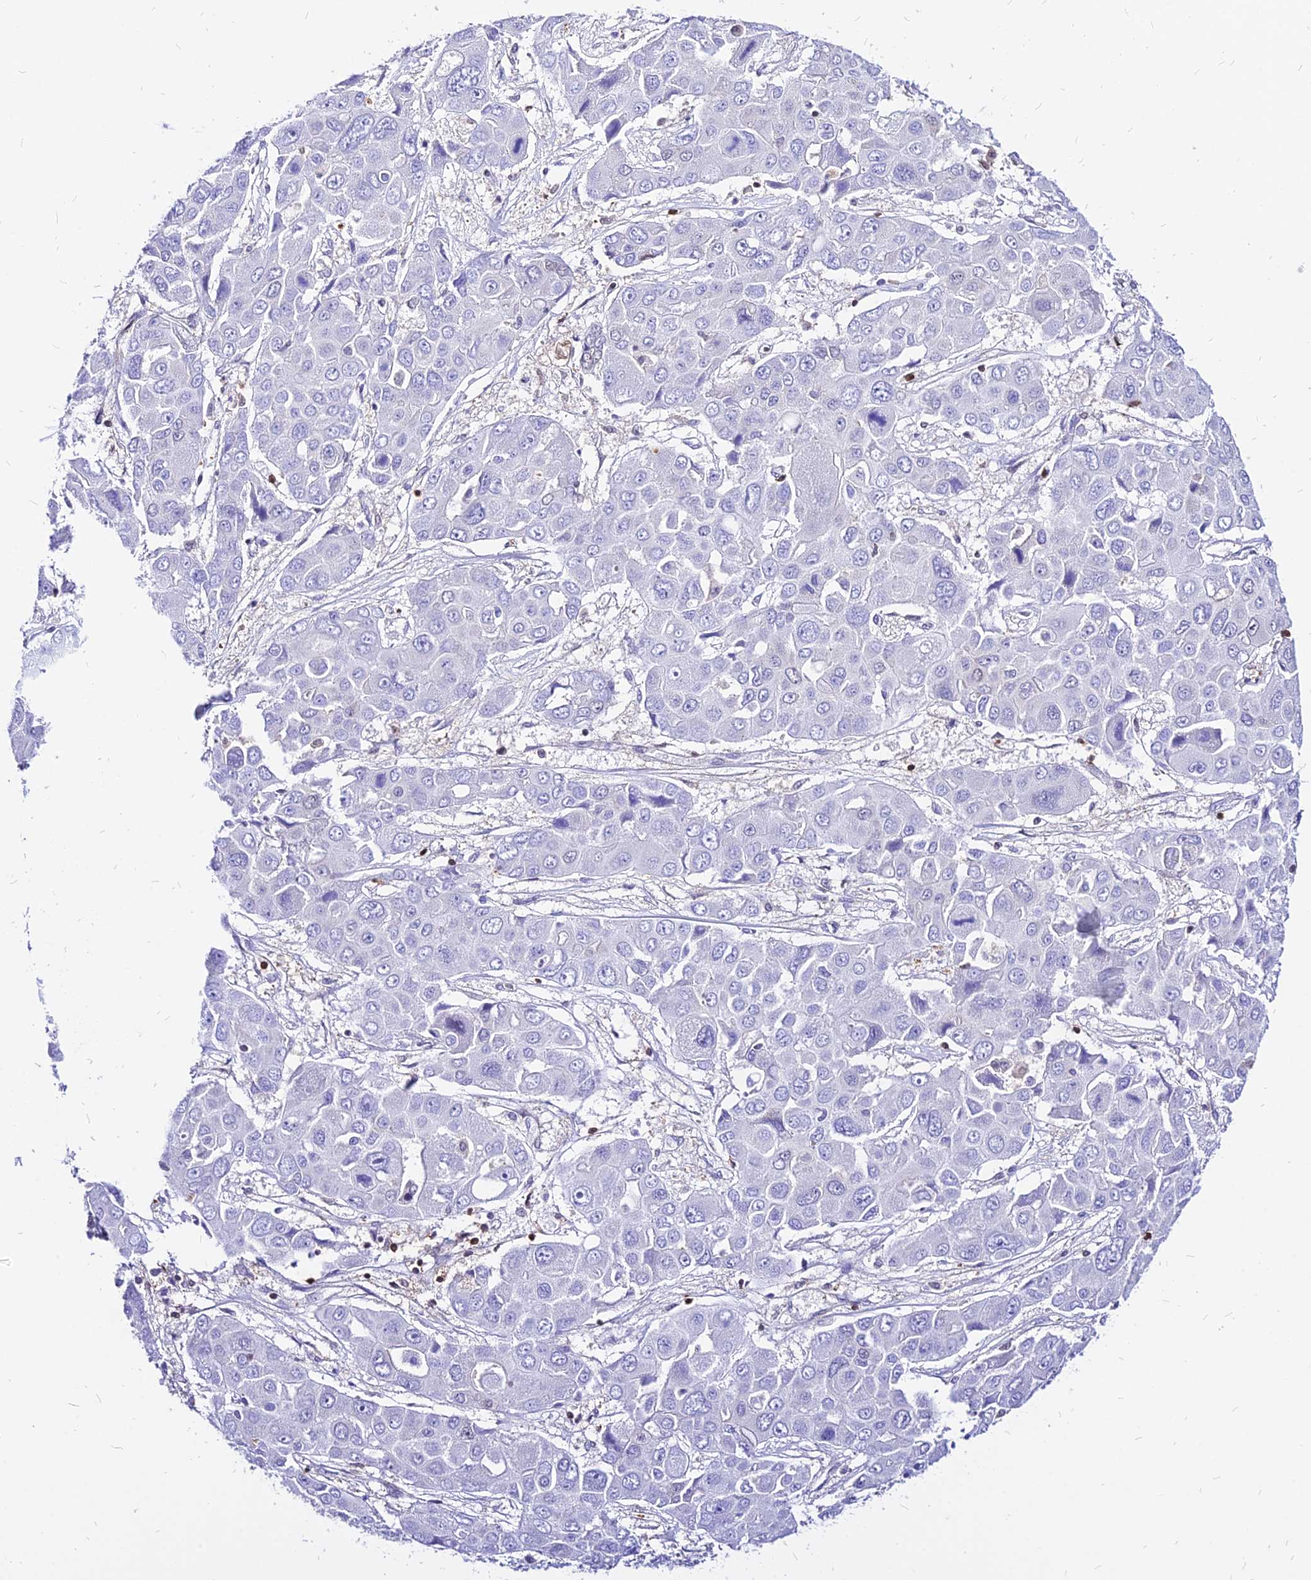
{"staining": {"intensity": "negative", "quantity": "none", "location": "none"}, "tissue": "liver cancer", "cell_type": "Tumor cells", "image_type": "cancer", "snomed": [{"axis": "morphology", "description": "Cholangiocarcinoma"}, {"axis": "topography", "description": "Liver"}], "caption": "The histopathology image displays no significant positivity in tumor cells of liver cholangiocarcinoma.", "gene": "PAXX", "patient": {"sex": "male", "age": 67}}